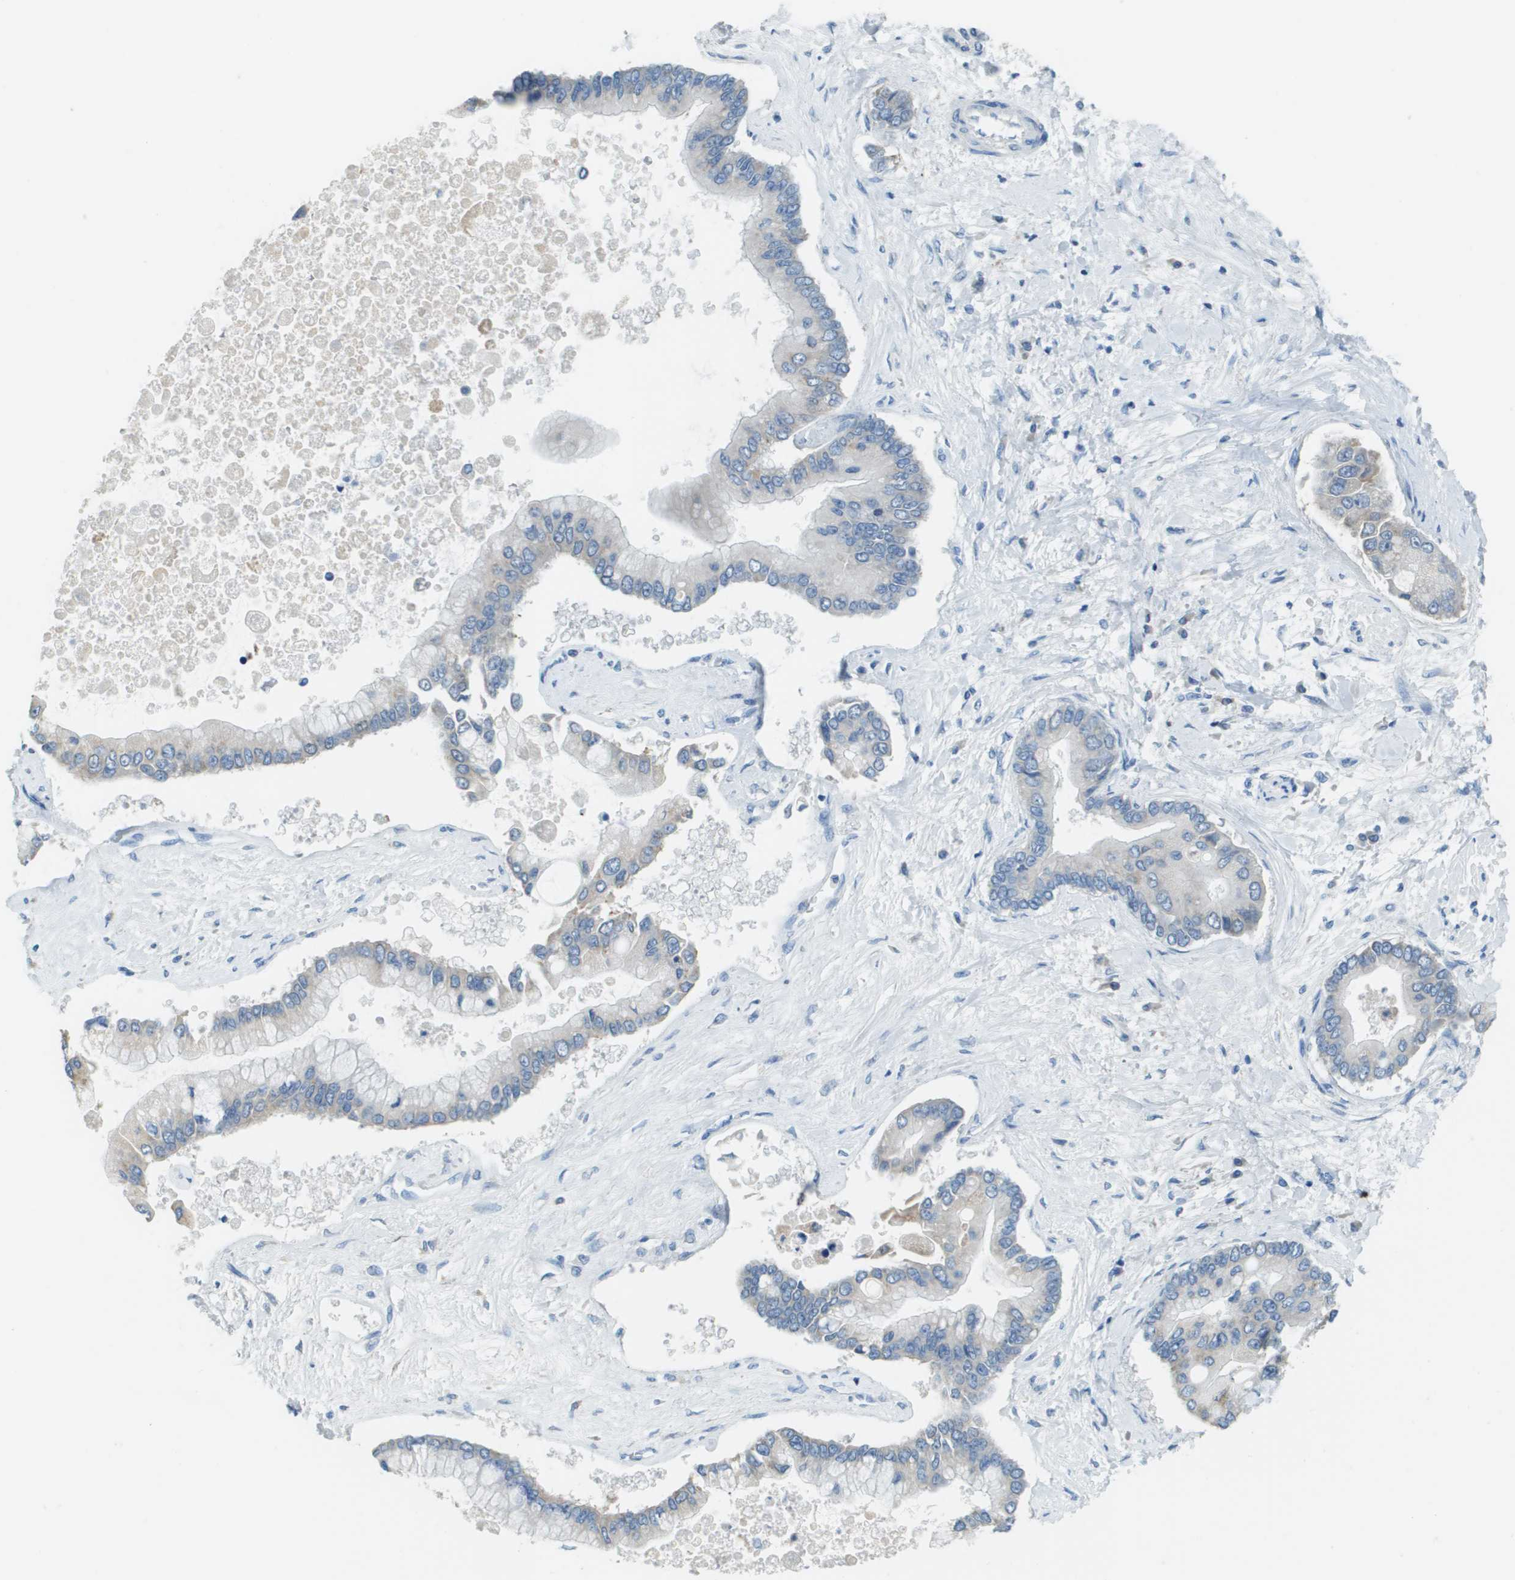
{"staining": {"intensity": "negative", "quantity": "none", "location": "none"}, "tissue": "liver cancer", "cell_type": "Tumor cells", "image_type": "cancer", "snomed": [{"axis": "morphology", "description": "Cholangiocarcinoma"}, {"axis": "topography", "description": "Liver"}], "caption": "This is a image of IHC staining of cholangiocarcinoma (liver), which shows no positivity in tumor cells. (DAB immunohistochemistry (IHC) with hematoxylin counter stain).", "gene": "PTGDR2", "patient": {"sex": "male", "age": 50}}